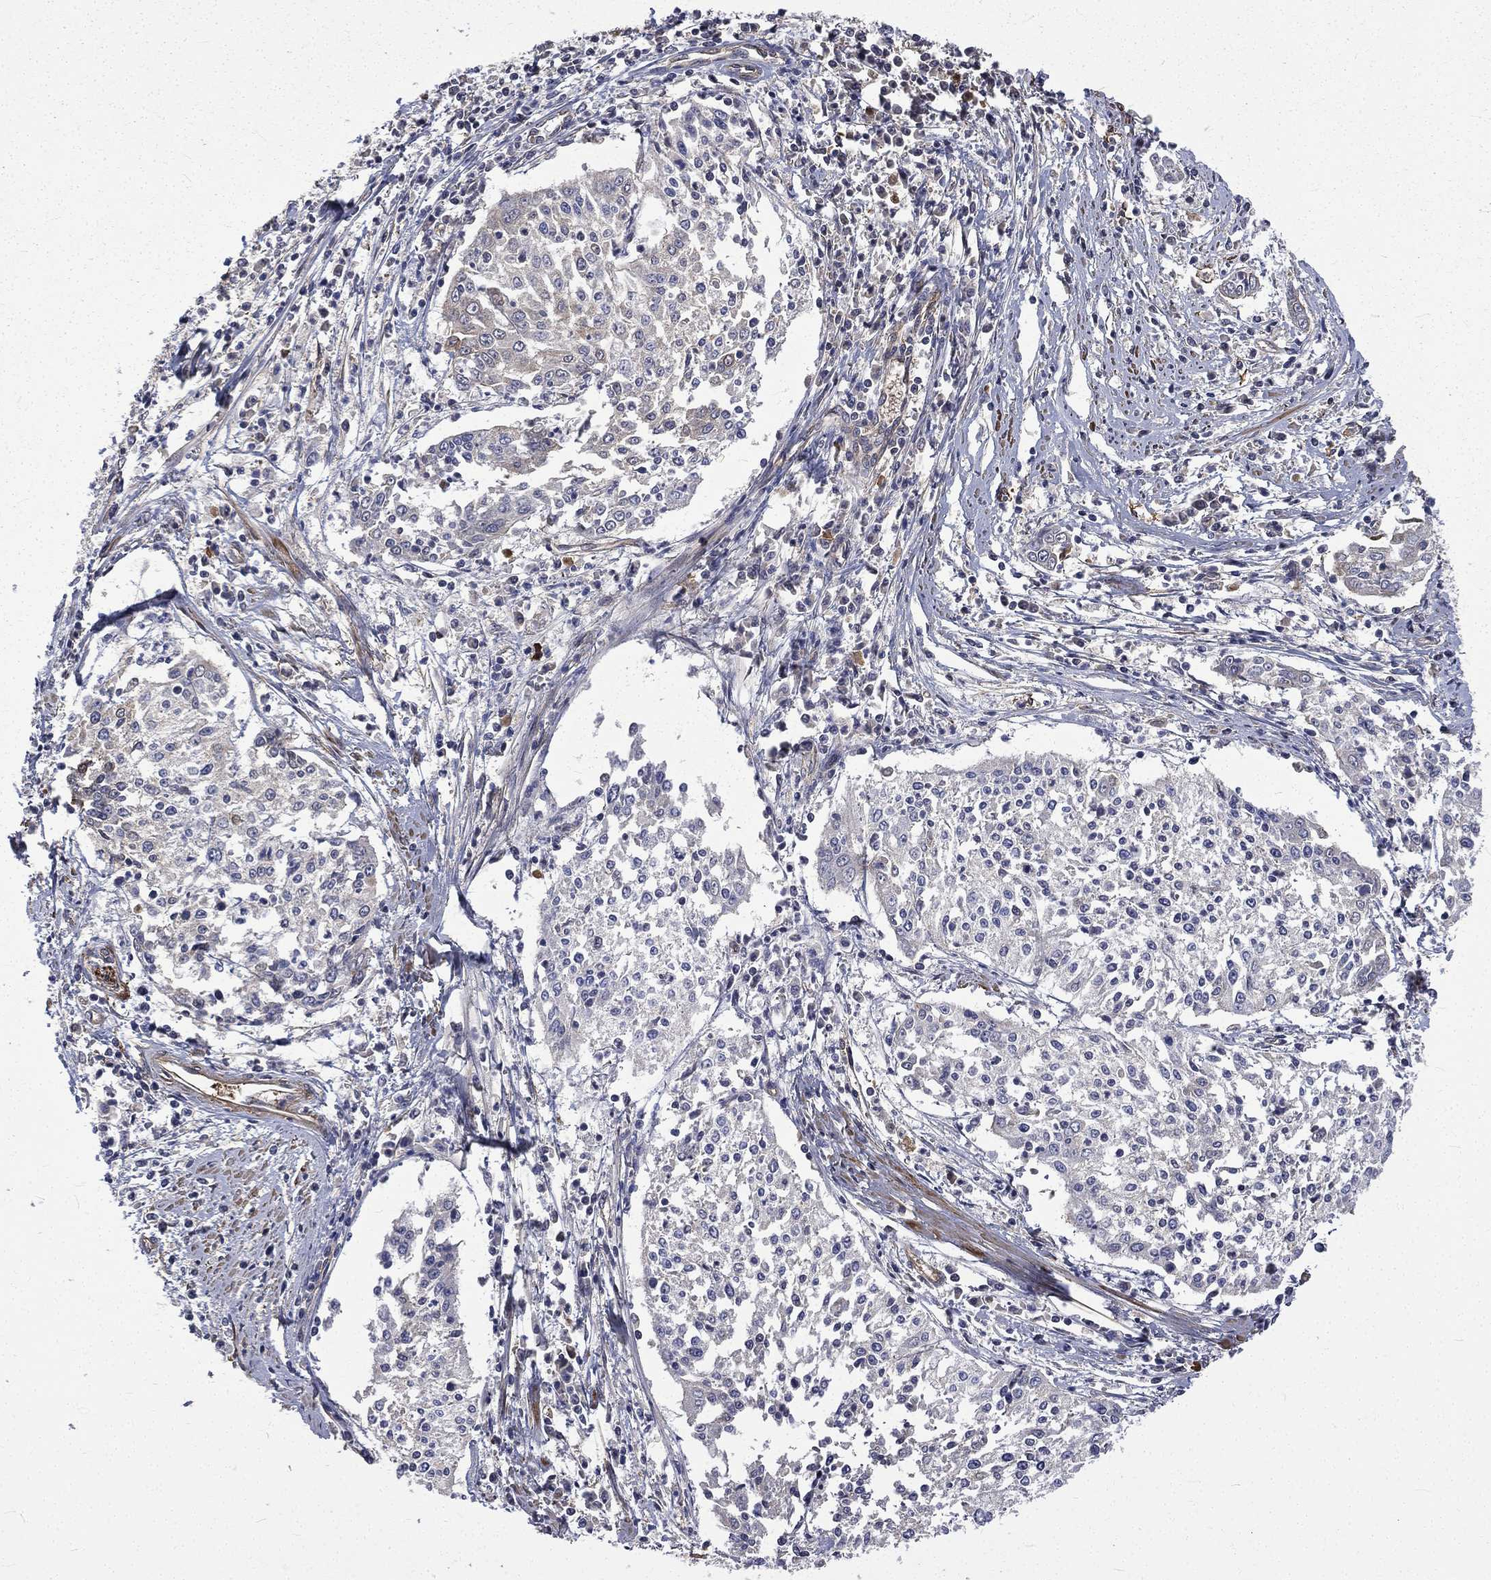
{"staining": {"intensity": "negative", "quantity": "none", "location": "none"}, "tissue": "cervical cancer", "cell_type": "Tumor cells", "image_type": "cancer", "snomed": [{"axis": "morphology", "description": "Squamous cell carcinoma, NOS"}, {"axis": "topography", "description": "Cervix"}], "caption": "Tumor cells are negative for protein expression in human squamous cell carcinoma (cervical).", "gene": "PPFIBP1", "patient": {"sex": "female", "age": 41}}